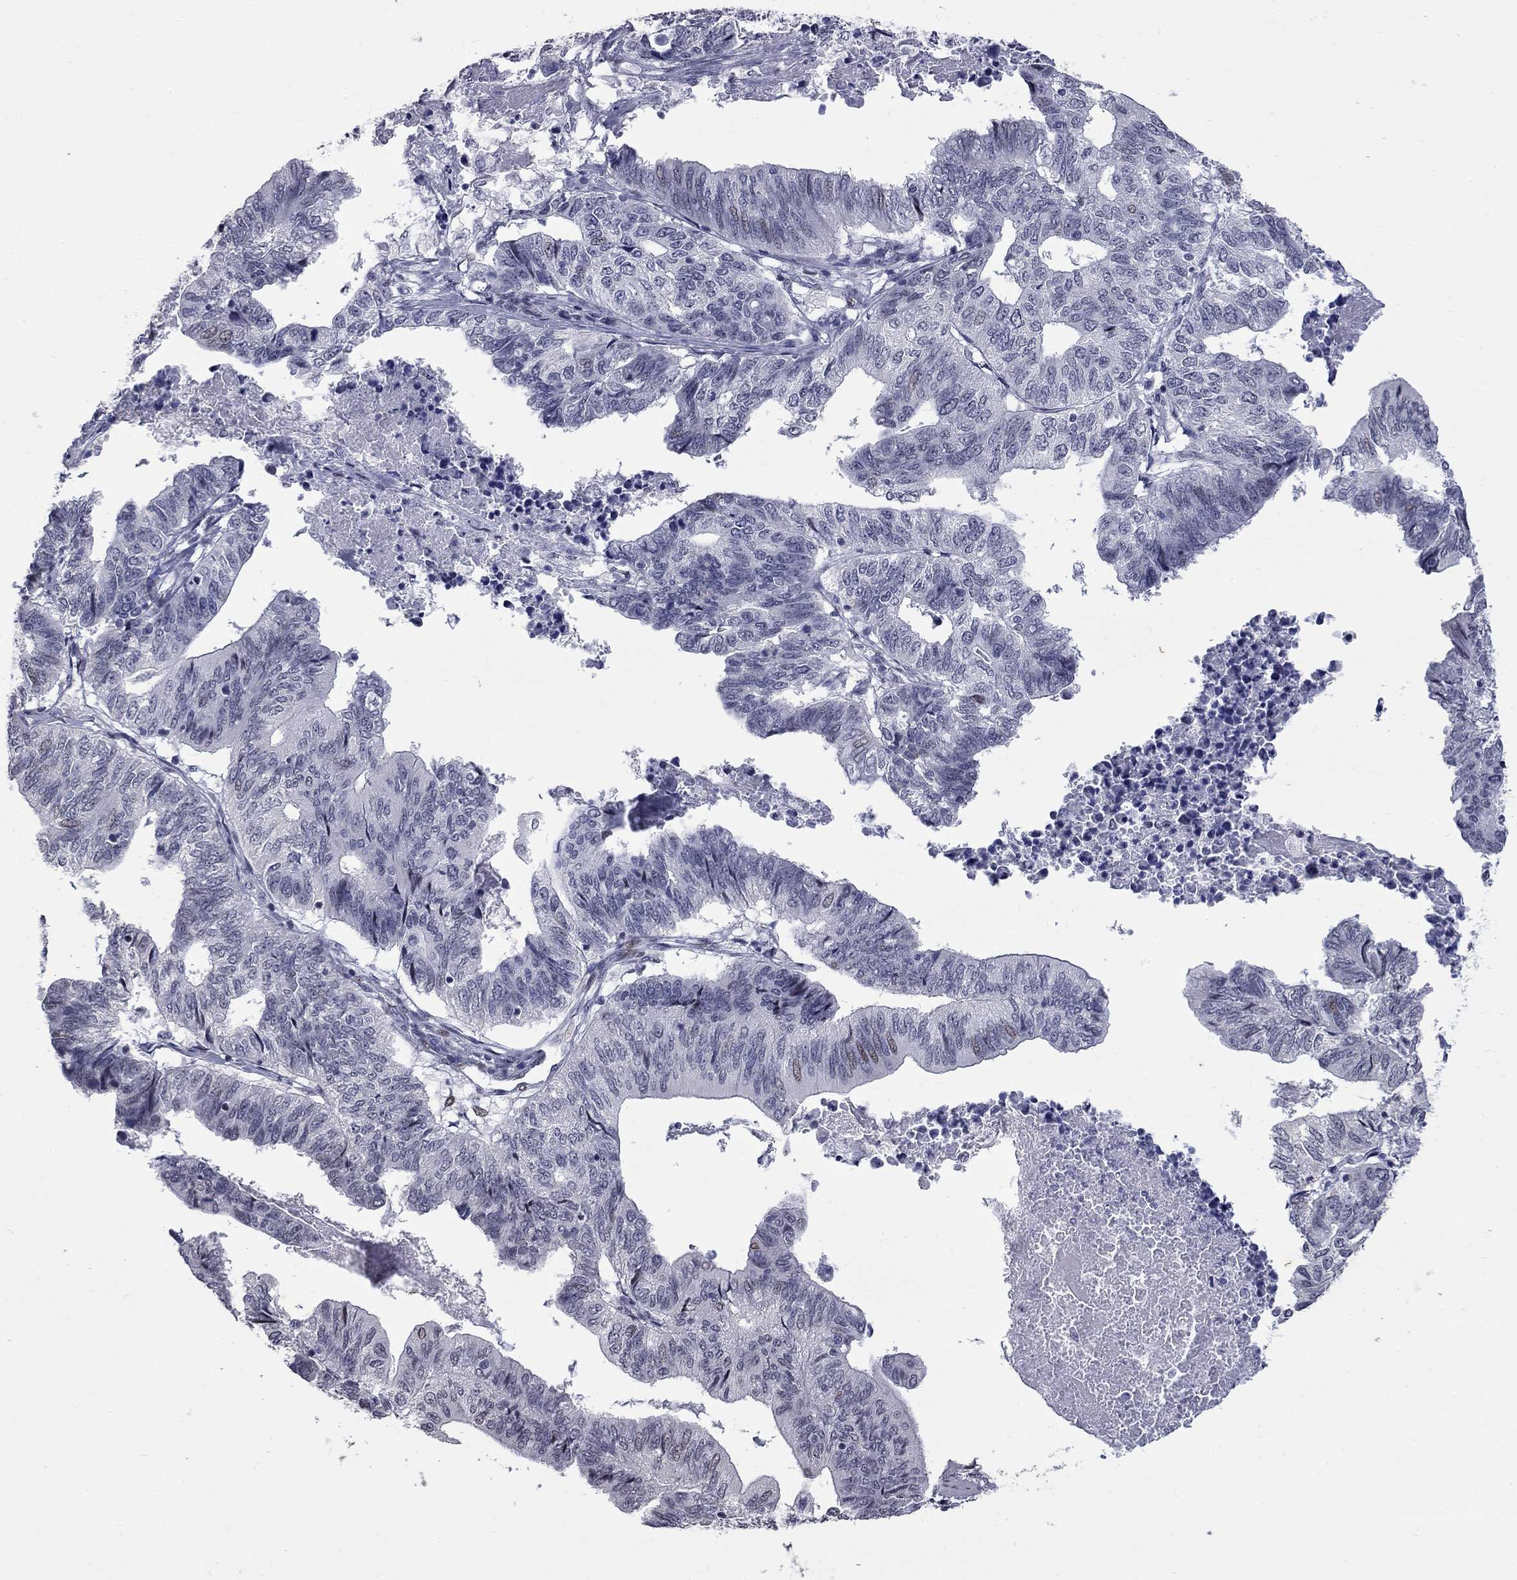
{"staining": {"intensity": "weak", "quantity": "<25%", "location": "nuclear"}, "tissue": "stomach cancer", "cell_type": "Tumor cells", "image_type": "cancer", "snomed": [{"axis": "morphology", "description": "Adenocarcinoma, NOS"}, {"axis": "topography", "description": "Stomach, upper"}], "caption": "Immunohistochemistry (IHC) micrograph of stomach adenocarcinoma stained for a protein (brown), which exhibits no positivity in tumor cells. The staining was performed using DAB to visualize the protein expression in brown, while the nuclei were stained in blue with hematoxylin (Magnification: 20x).", "gene": "ZNF154", "patient": {"sex": "female", "age": 67}}